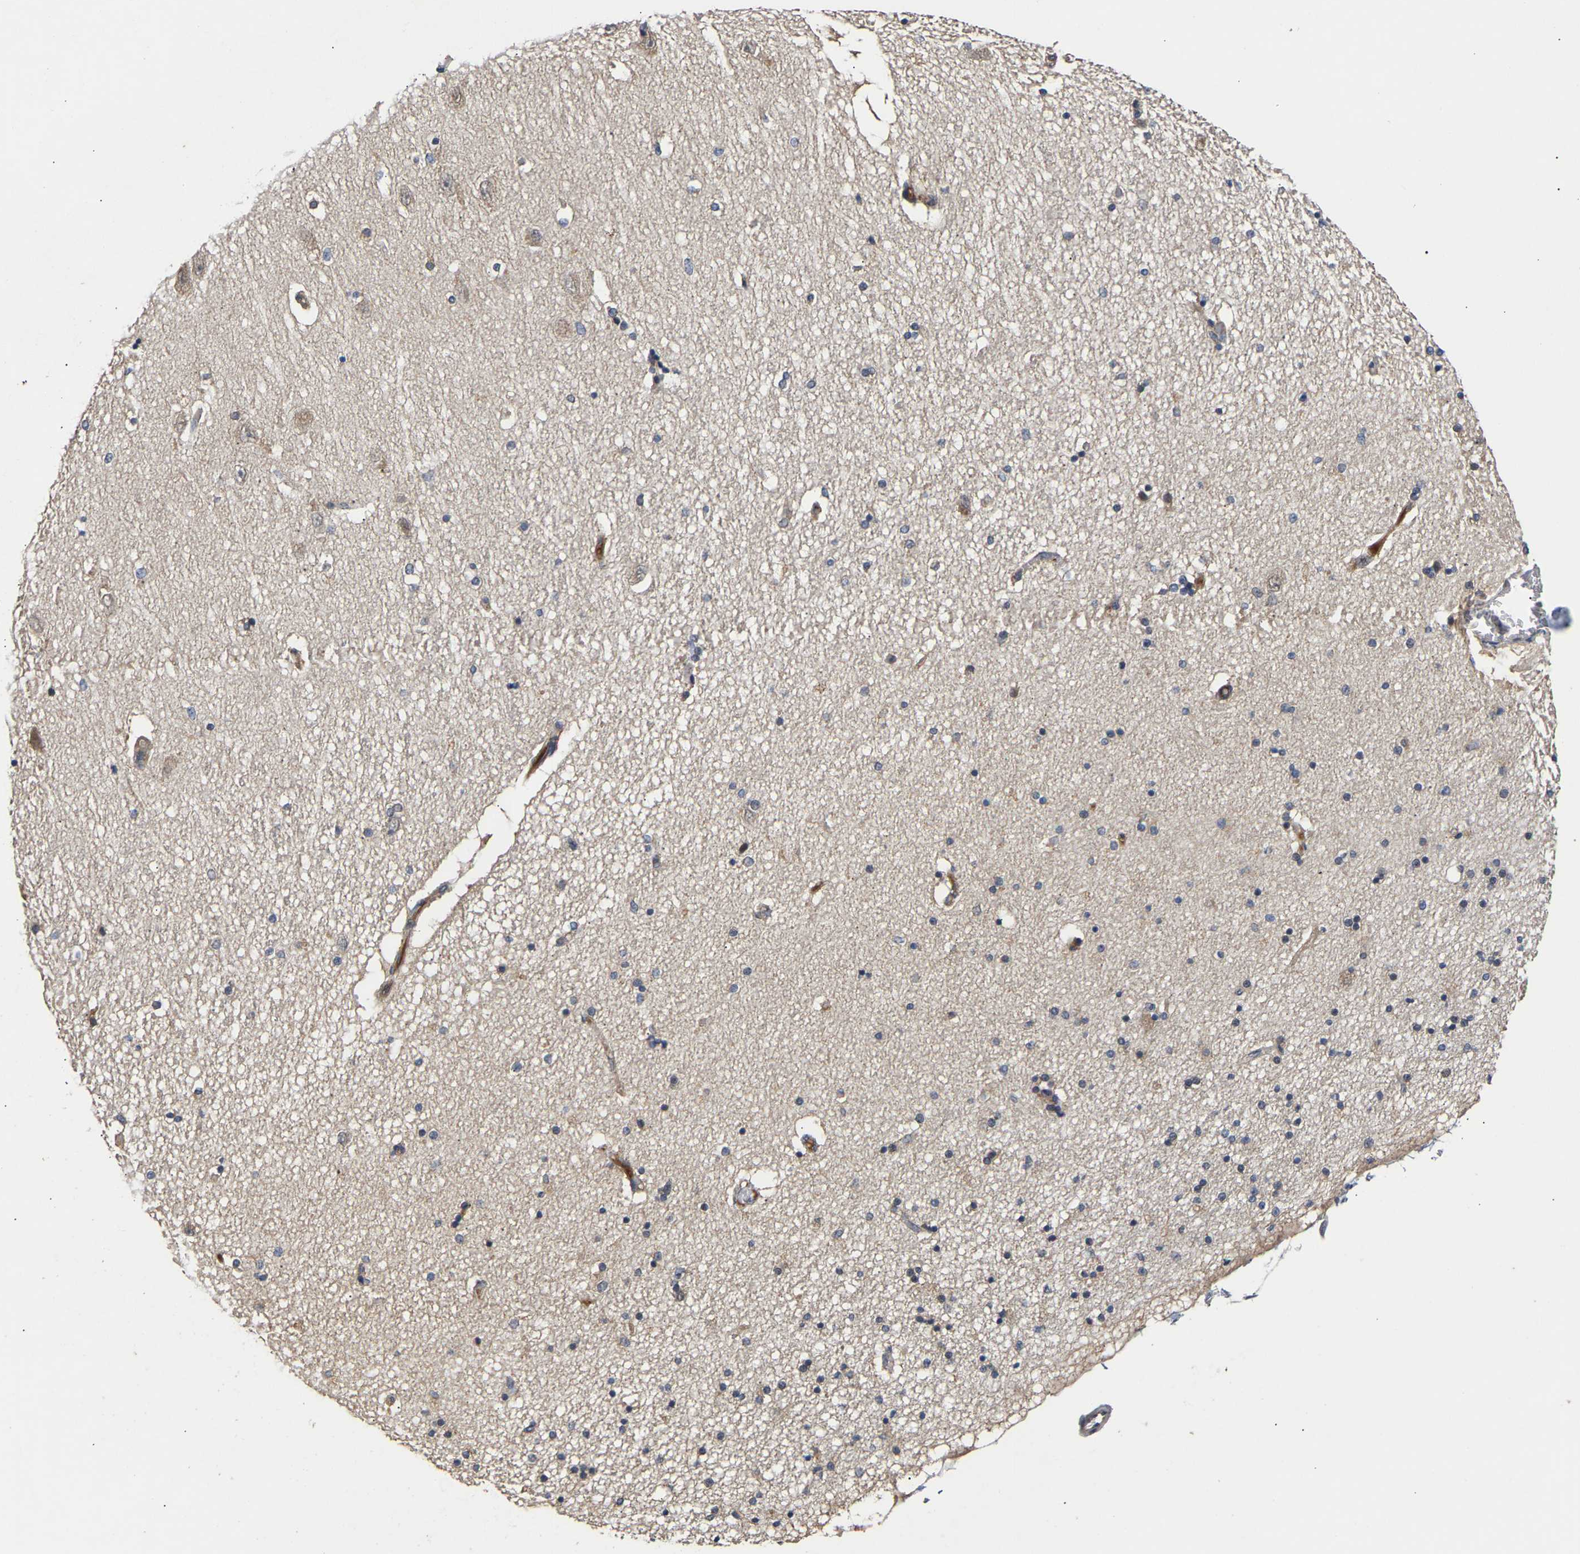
{"staining": {"intensity": "weak", "quantity": "25%-75%", "location": "cytoplasmic/membranous"}, "tissue": "hippocampus", "cell_type": "Glial cells", "image_type": "normal", "snomed": [{"axis": "morphology", "description": "Normal tissue, NOS"}, {"axis": "topography", "description": "Hippocampus"}], "caption": "DAB (3,3'-diaminobenzidine) immunohistochemical staining of benign human hippocampus demonstrates weak cytoplasmic/membranous protein staining in approximately 25%-75% of glial cells. The staining was performed using DAB to visualize the protein expression in brown, while the nuclei were stained in blue with hematoxylin (Magnification: 20x).", "gene": "KASH5", "patient": {"sex": "female", "age": 54}}